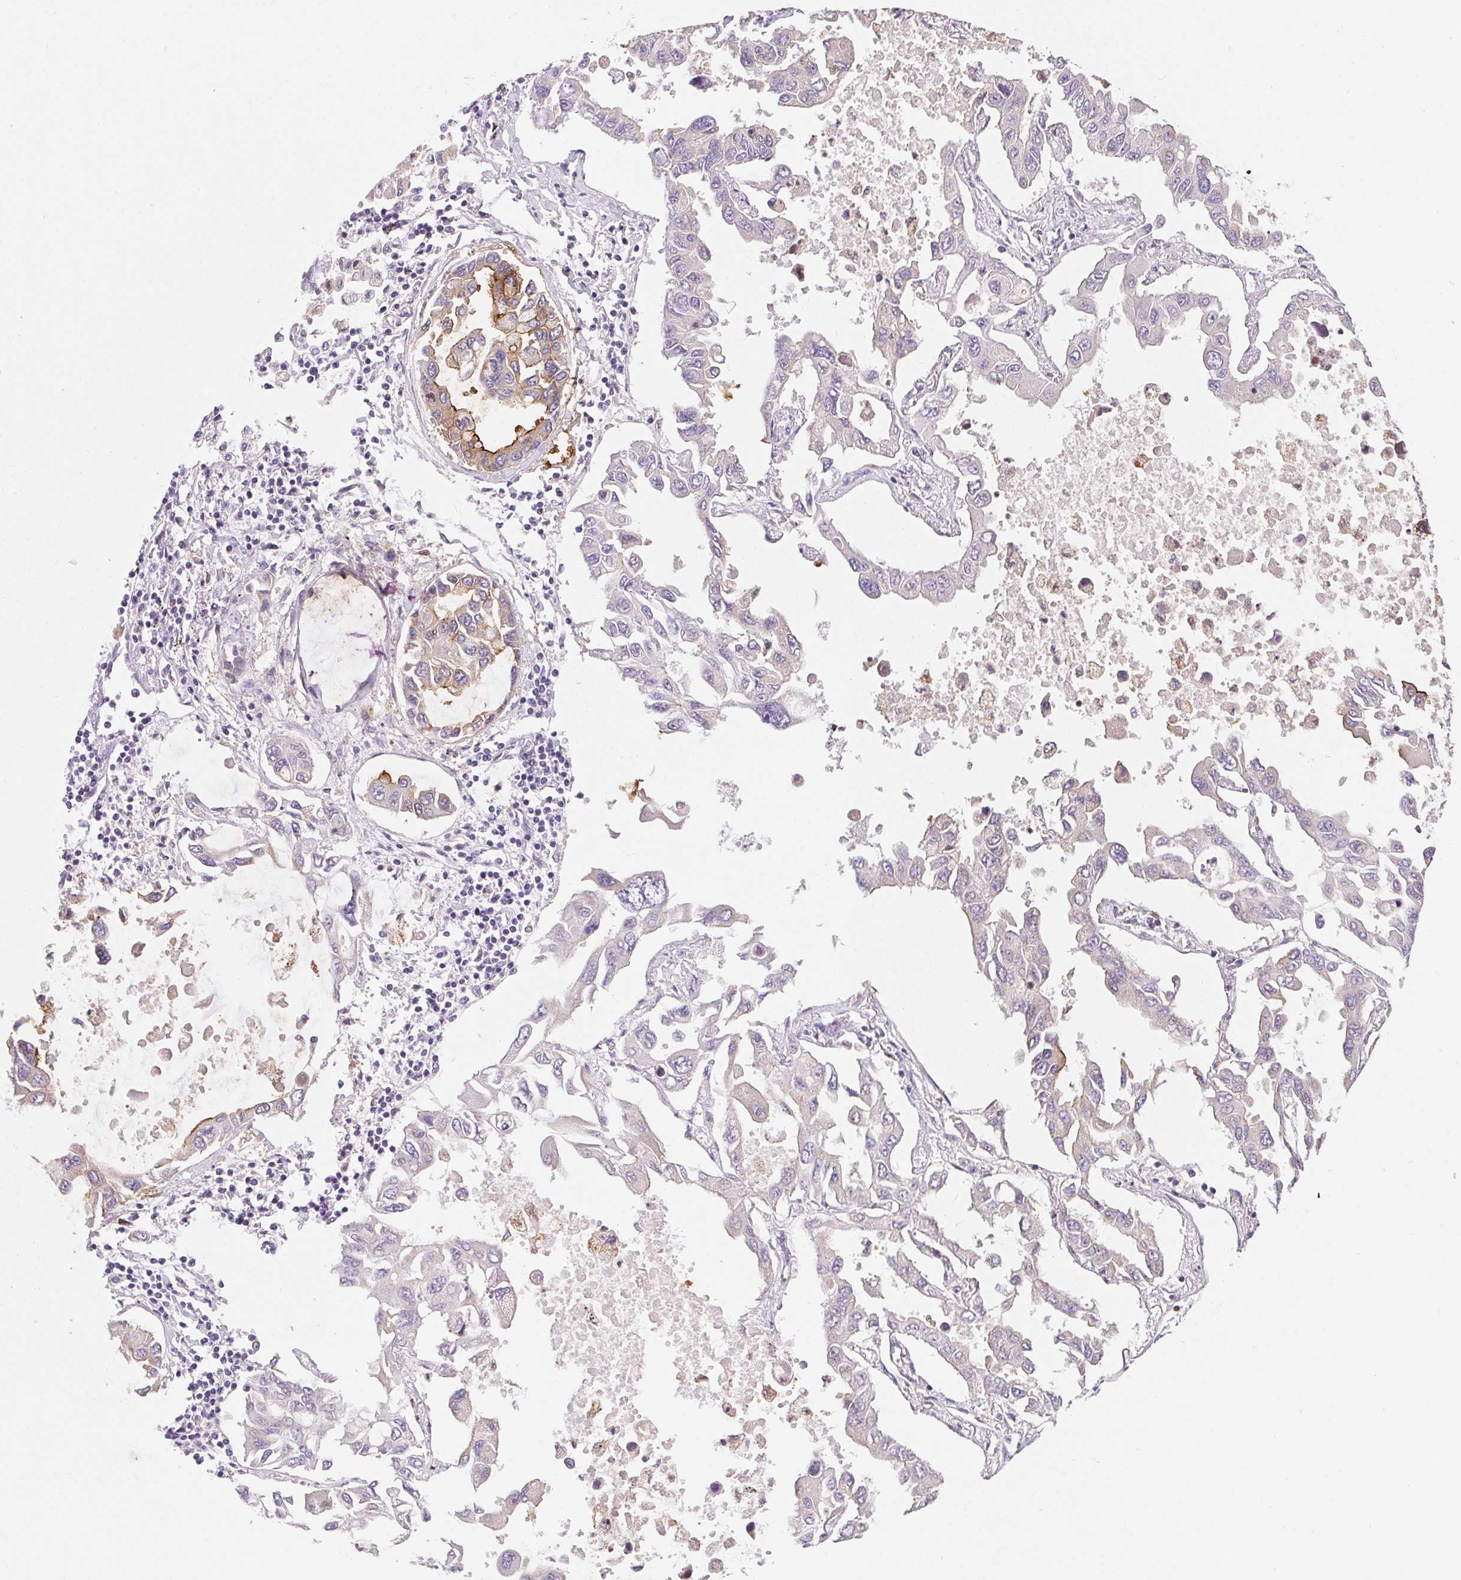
{"staining": {"intensity": "negative", "quantity": "none", "location": "none"}, "tissue": "lung cancer", "cell_type": "Tumor cells", "image_type": "cancer", "snomed": [{"axis": "morphology", "description": "Adenocarcinoma, NOS"}, {"axis": "topography", "description": "Lung"}], "caption": "DAB (3,3'-diaminobenzidine) immunohistochemical staining of human lung cancer (adenocarcinoma) displays no significant expression in tumor cells. (Stains: DAB immunohistochemistry (IHC) with hematoxylin counter stain, Microscopy: brightfield microscopy at high magnification).", "gene": "AQP5", "patient": {"sex": "male", "age": 64}}